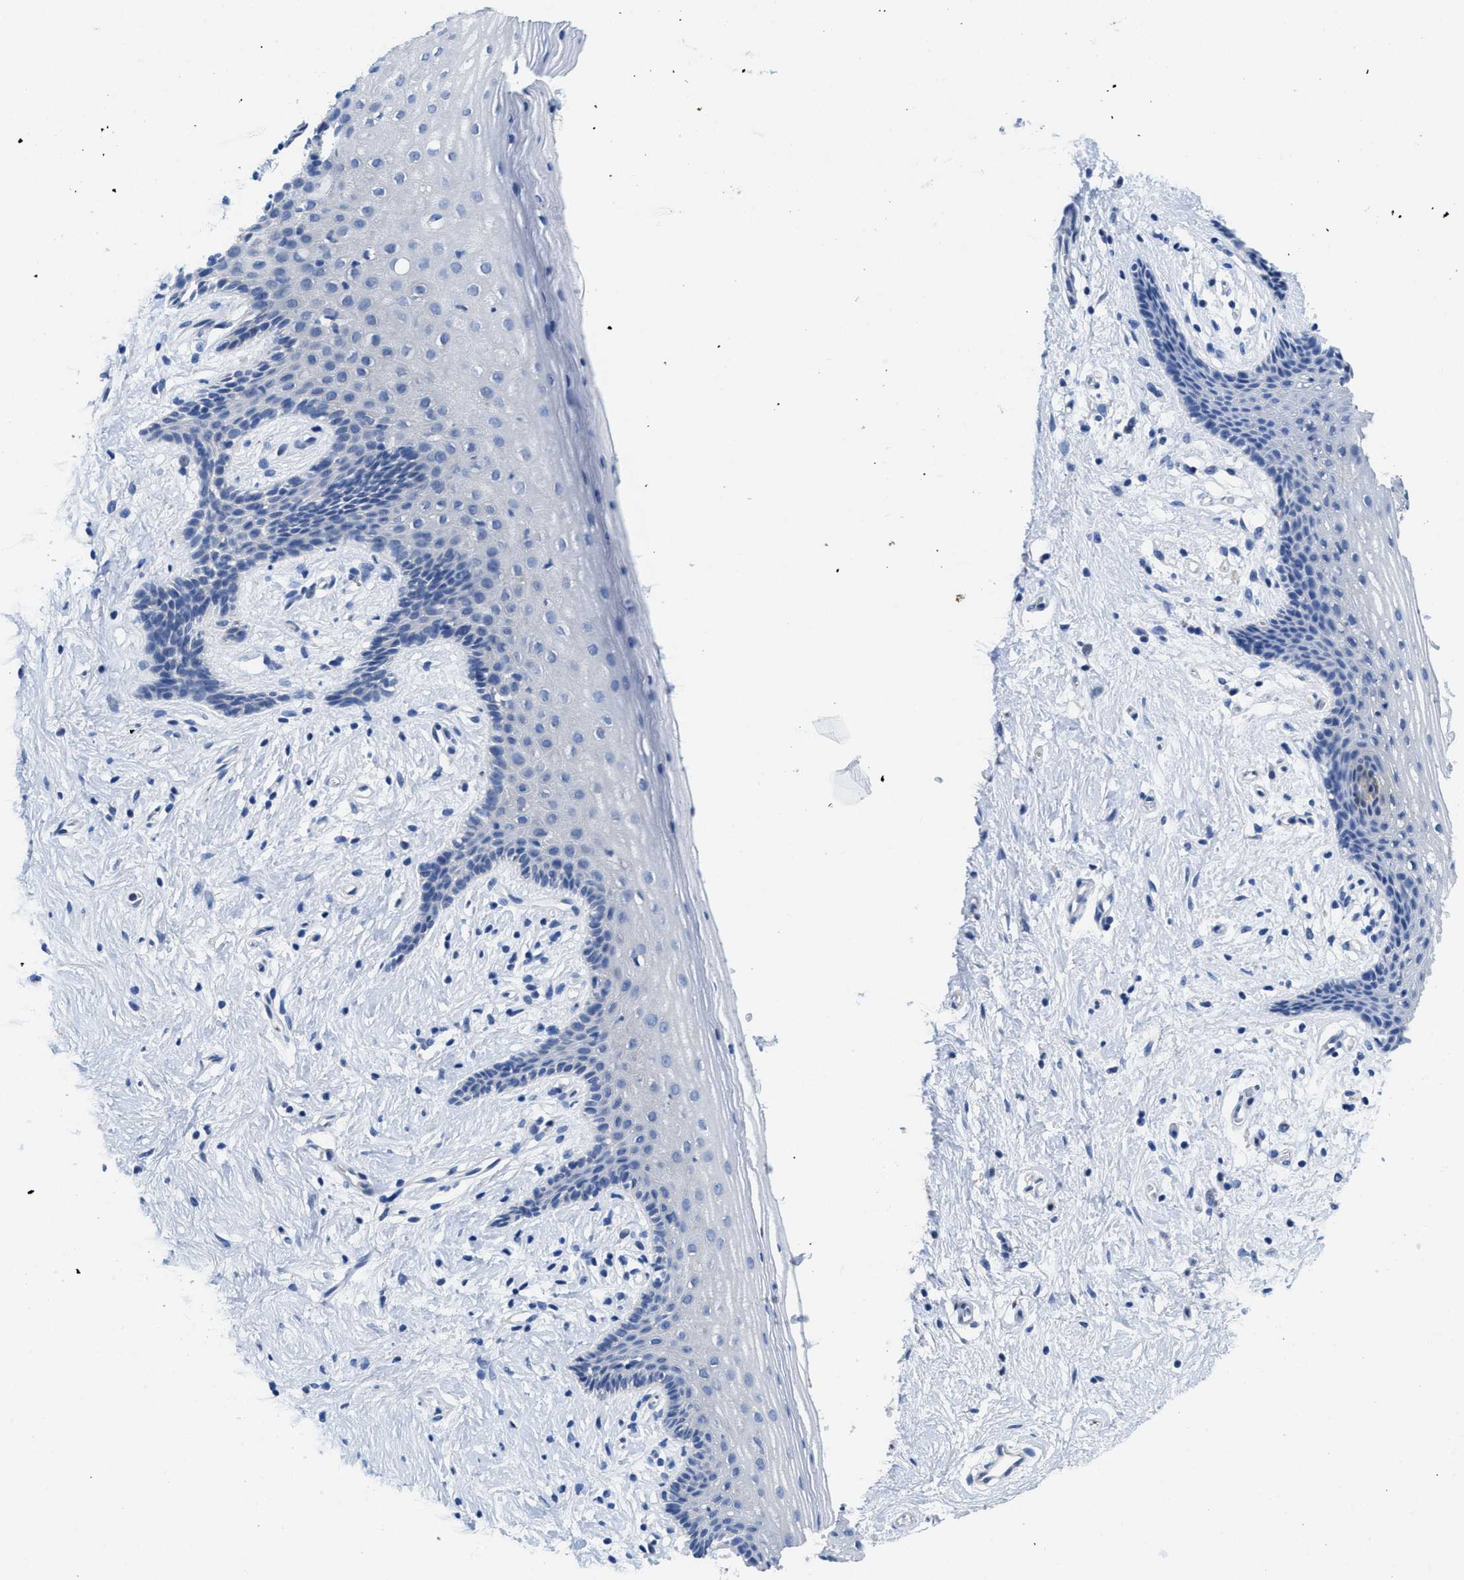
{"staining": {"intensity": "negative", "quantity": "none", "location": "none"}, "tissue": "vagina", "cell_type": "Squamous epithelial cells", "image_type": "normal", "snomed": [{"axis": "morphology", "description": "Normal tissue, NOS"}, {"axis": "topography", "description": "Vagina"}], "caption": "Immunohistochemical staining of normal vagina demonstrates no significant staining in squamous epithelial cells.", "gene": "CA9", "patient": {"sex": "female", "age": 44}}